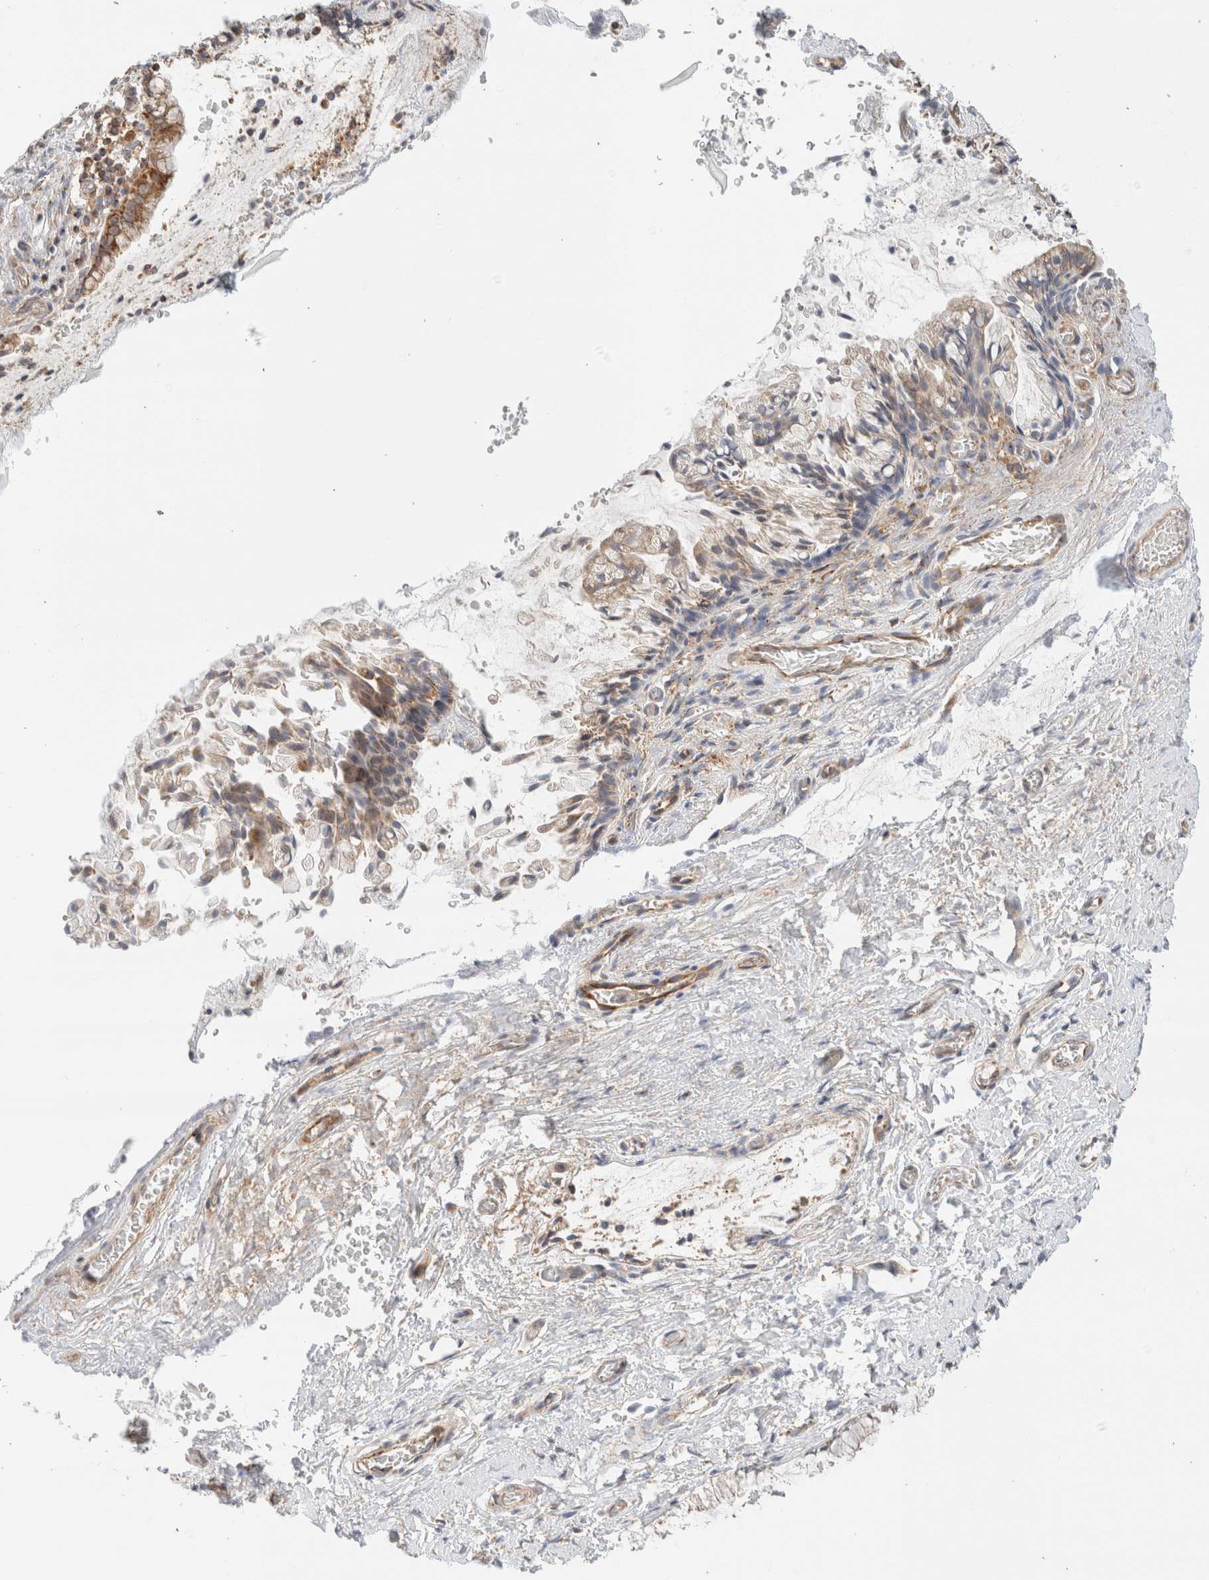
{"staining": {"intensity": "weak", "quantity": ">75%", "location": "cytoplasmic/membranous"}, "tissue": "cervix", "cell_type": "Glandular cells", "image_type": "normal", "snomed": [{"axis": "morphology", "description": "Normal tissue, NOS"}, {"axis": "topography", "description": "Cervix"}], "caption": "DAB immunohistochemical staining of normal cervix demonstrates weak cytoplasmic/membranous protein staining in about >75% of glandular cells.", "gene": "MRM3", "patient": {"sex": "female", "age": 55}}